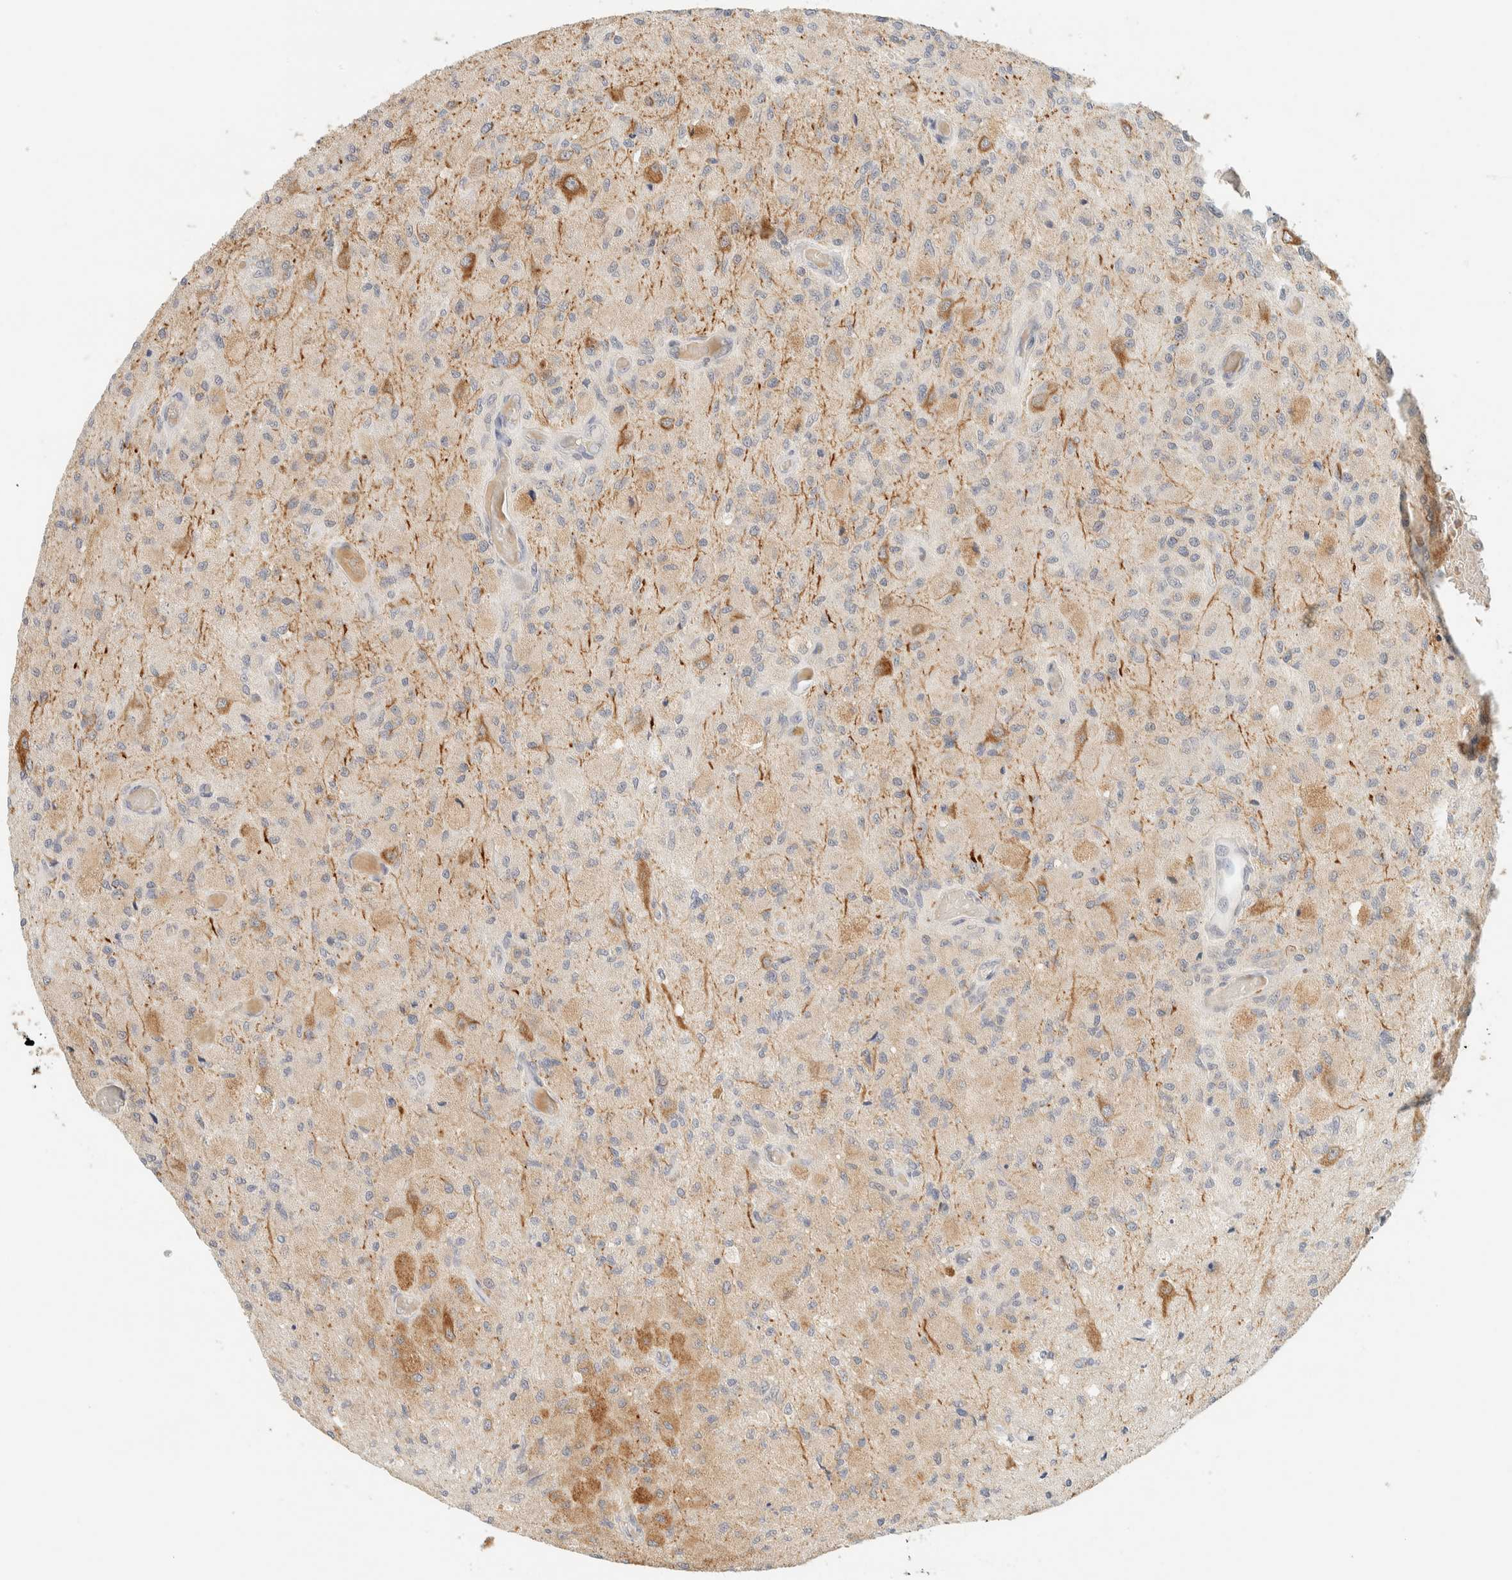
{"staining": {"intensity": "moderate", "quantity": "<25%", "location": "cytoplasmic/membranous"}, "tissue": "glioma", "cell_type": "Tumor cells", "image_type": "cancer", "snomed": [{"axis": "morphology", "description": "Normal tissue, NOS"}, {"axis": "morphology", "description": "Glioma, malignant, High grade"}, {"axis": "topography", "description": "Cerebral cortex"}], "caption": "An image of glioma stained for a protein shows moderate cytoplasmic/membranous brown staining in tumor cells. The protein of interest is shown in brown color, while the nuclei are stained blue.", "gene": "TNK1", "patient": {"sex": "male", "age": 77}}